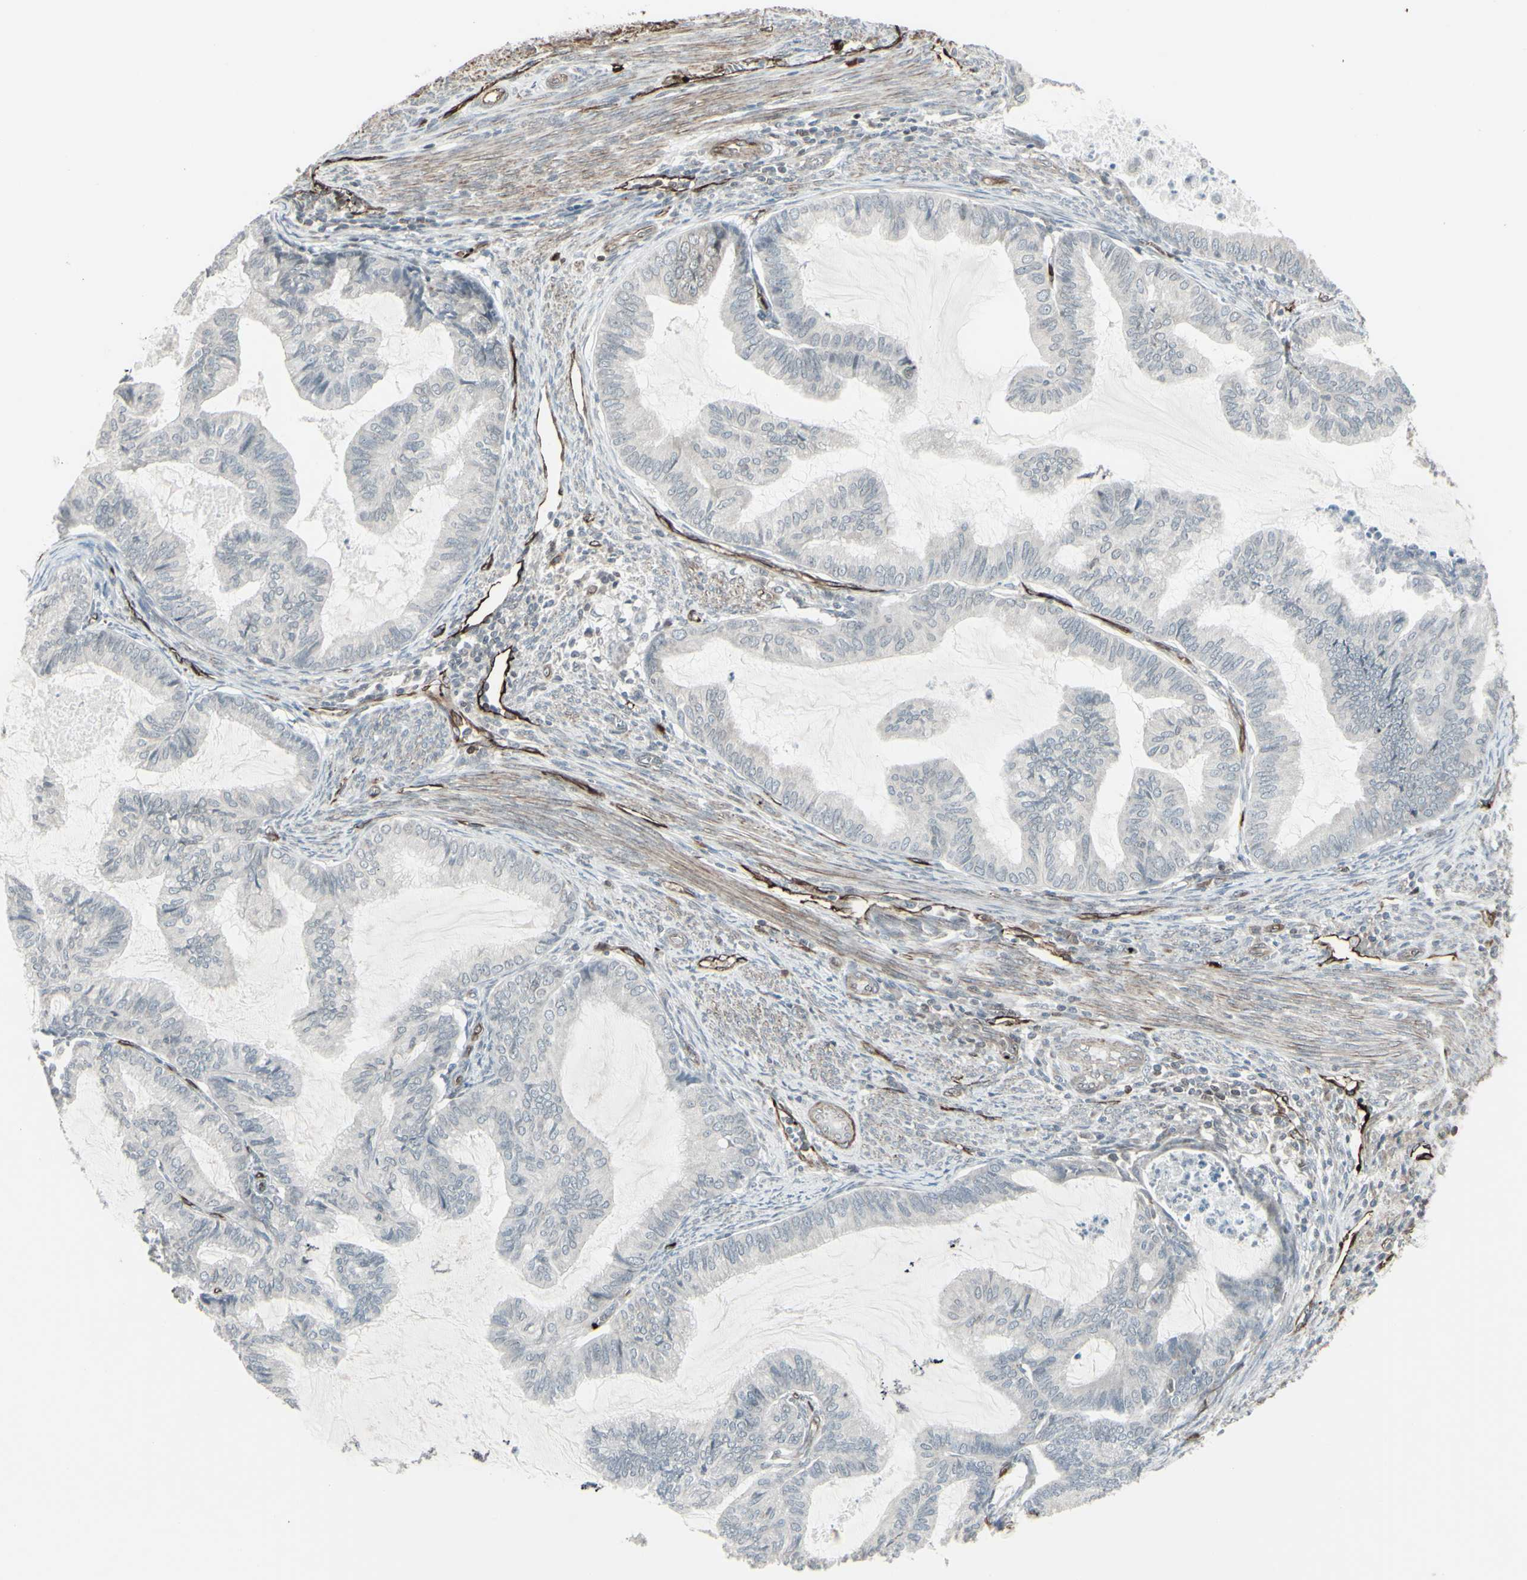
{"staining": {"intensity": "negative", "quantity": "none", "location": "none"}, "tissue": "cervical cancer", "cell_type": "Tumor cells", "image_type": "cancer", "snomed": [{"axis": "morphology", "description": "Normal tissue, NOS"}, {"axis": "morphology", "description": "Adenocarcinoma, NOS"}, {"axis": "topography", "description": "Cervix"}, {"axis": "topography", "description": "Endometrium"}], "caption": "Human adenocarcinoma (cervical) stained for a protein using immunohistochemistry reveals no expression in tumor cells.", "gene": "DTX3L", "patient": {"sex": "female", "age": 86}}